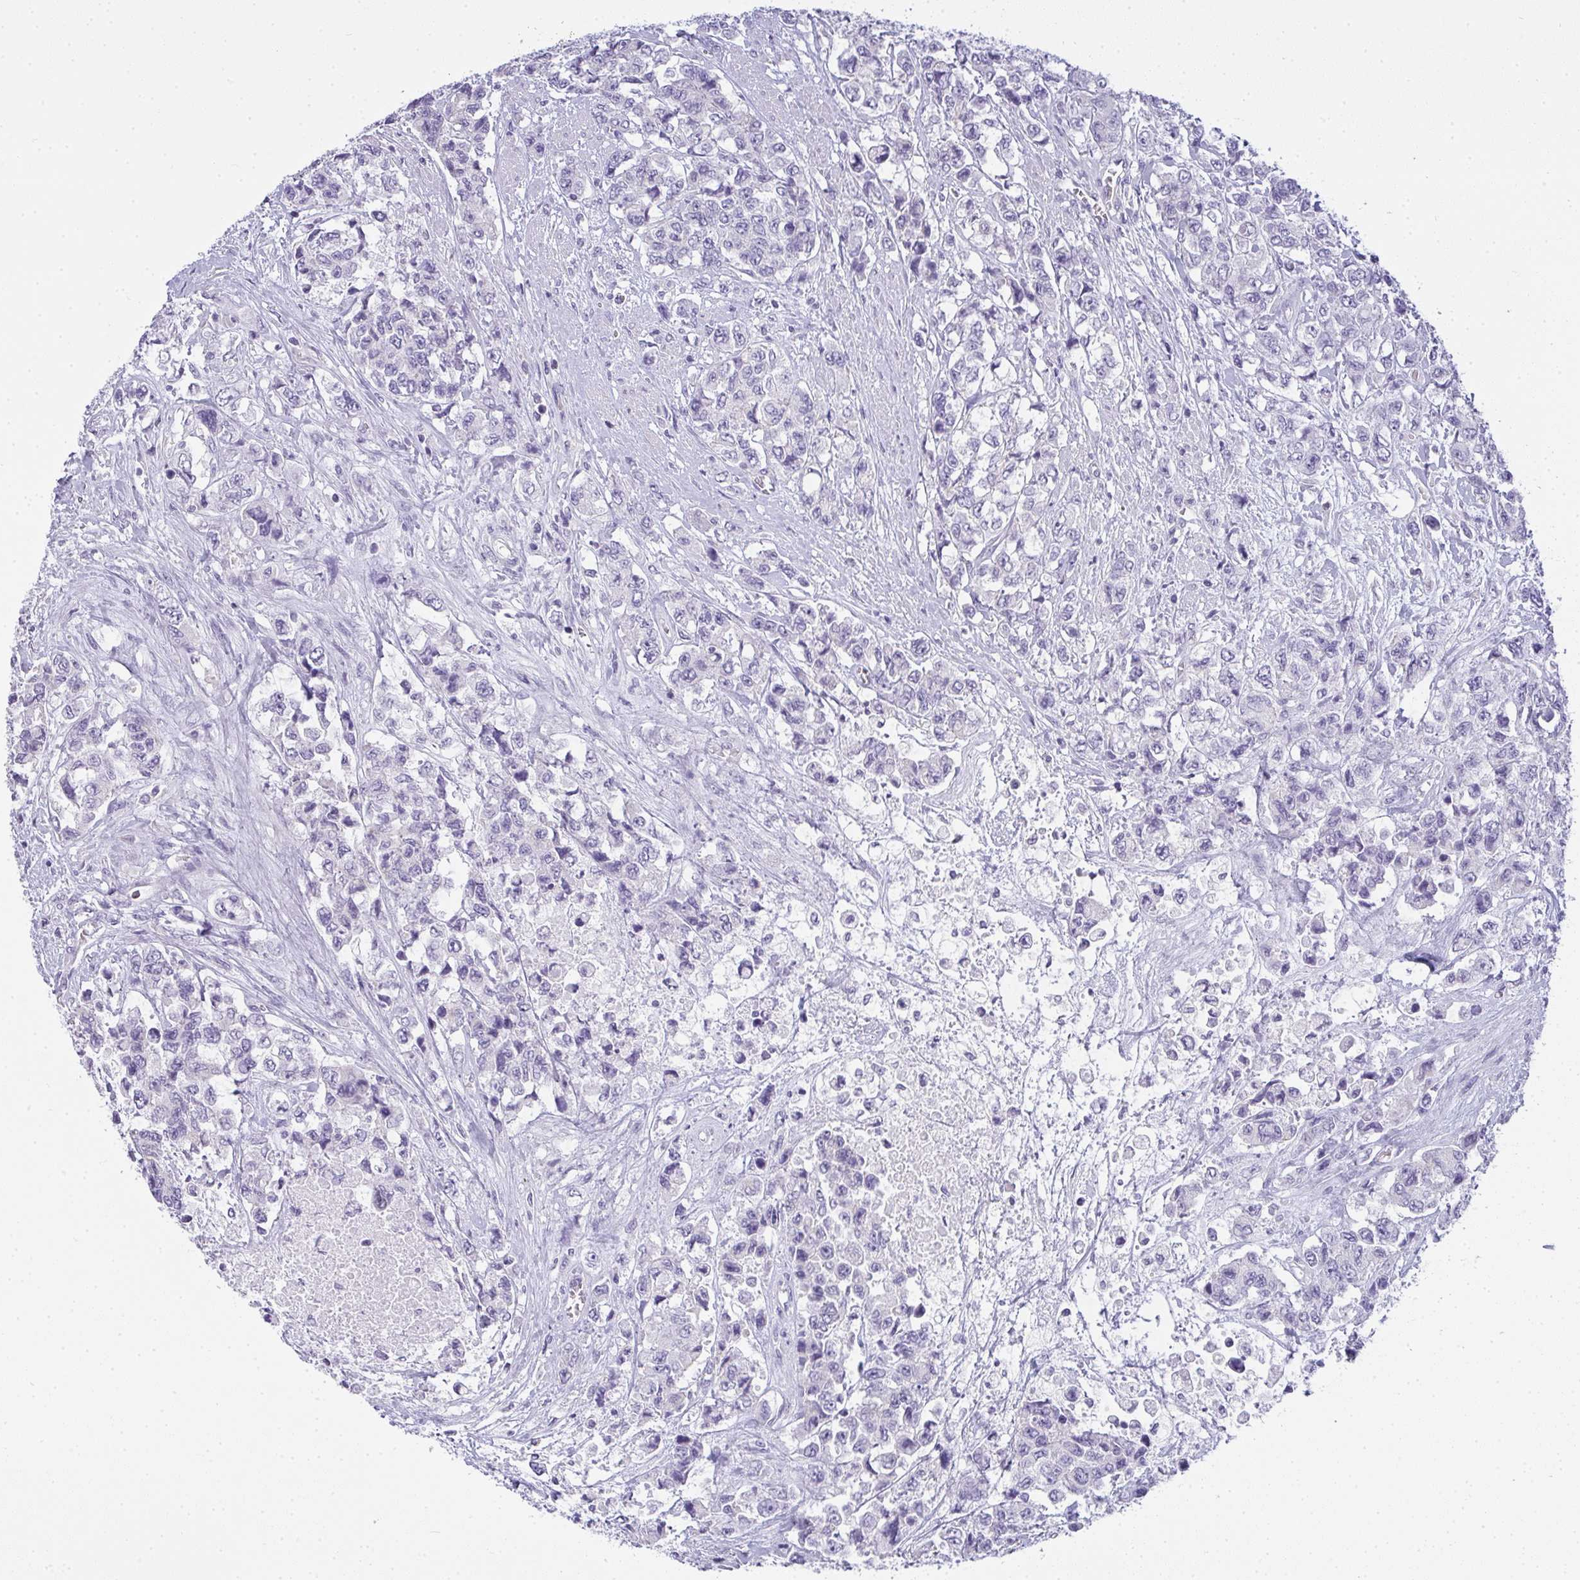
{"staining": {"intensity": "negative", "quantity": "none", "location": "none"}, "tissue": "urothelial cancer", "cell_type": "Tumor cells", "image_type": "cancer", "snomed": [{"axis": "morphology", "description": "Urothelial carcinoma, High grade"}, {"axis": "topography", "description": "Urinary bladder"}], "caption": "DAB immunohistochemical staining of human high-grade urothelial carcinoma displays no significant positivity in tumor cells. The staining is performed using DAB (3,3'-diaminobenzidine) brown chromogen with nuclei counter-stained in using hematoxylin.", "gene": "GSDMB", "patient": {"sex": "female", "age": 78}}